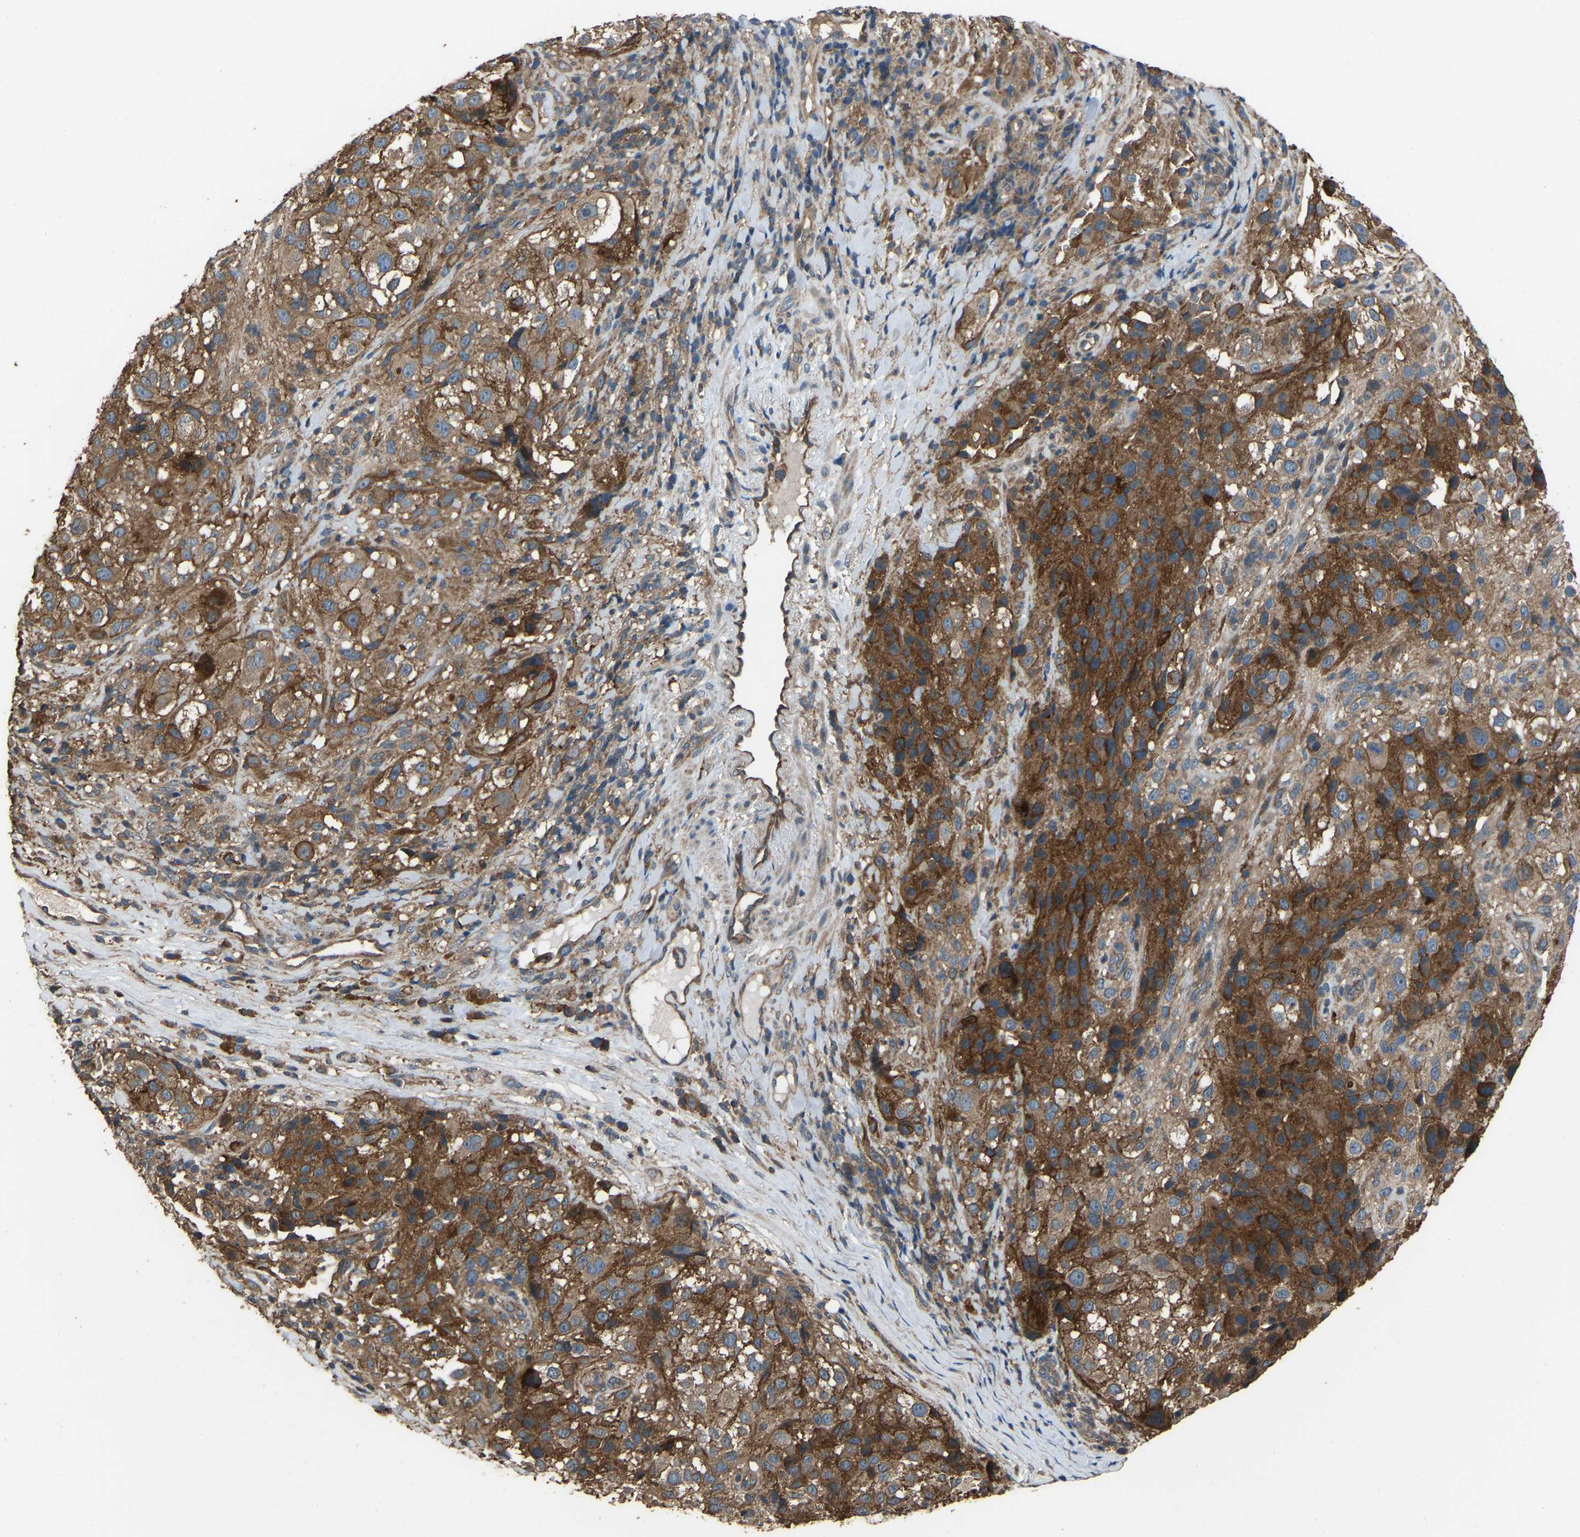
{"staining": {"intensity": "strong", "quantity": "25%-75%", "location": "cytoplasmic/membranous"}, "tissue": "melanoma", "cell_type": "Tumor cells", "image_type": "cancer", "snomed": [{"axis": "morphology", "description": "Necrosis, NOS"}, {"axis": "morphology", "description": "Malignant melanoma, NOS"}, {"axis": "topography", "description": "Skin"}], "caption": "Malignant melanoma stained with DAB IHC shows high levels of strong cytoplasmic/membranous expression in about 25%-75% of tumor cells.", "gene": "SLC4A2", "patient": {"sex": "female", "age": 87}}